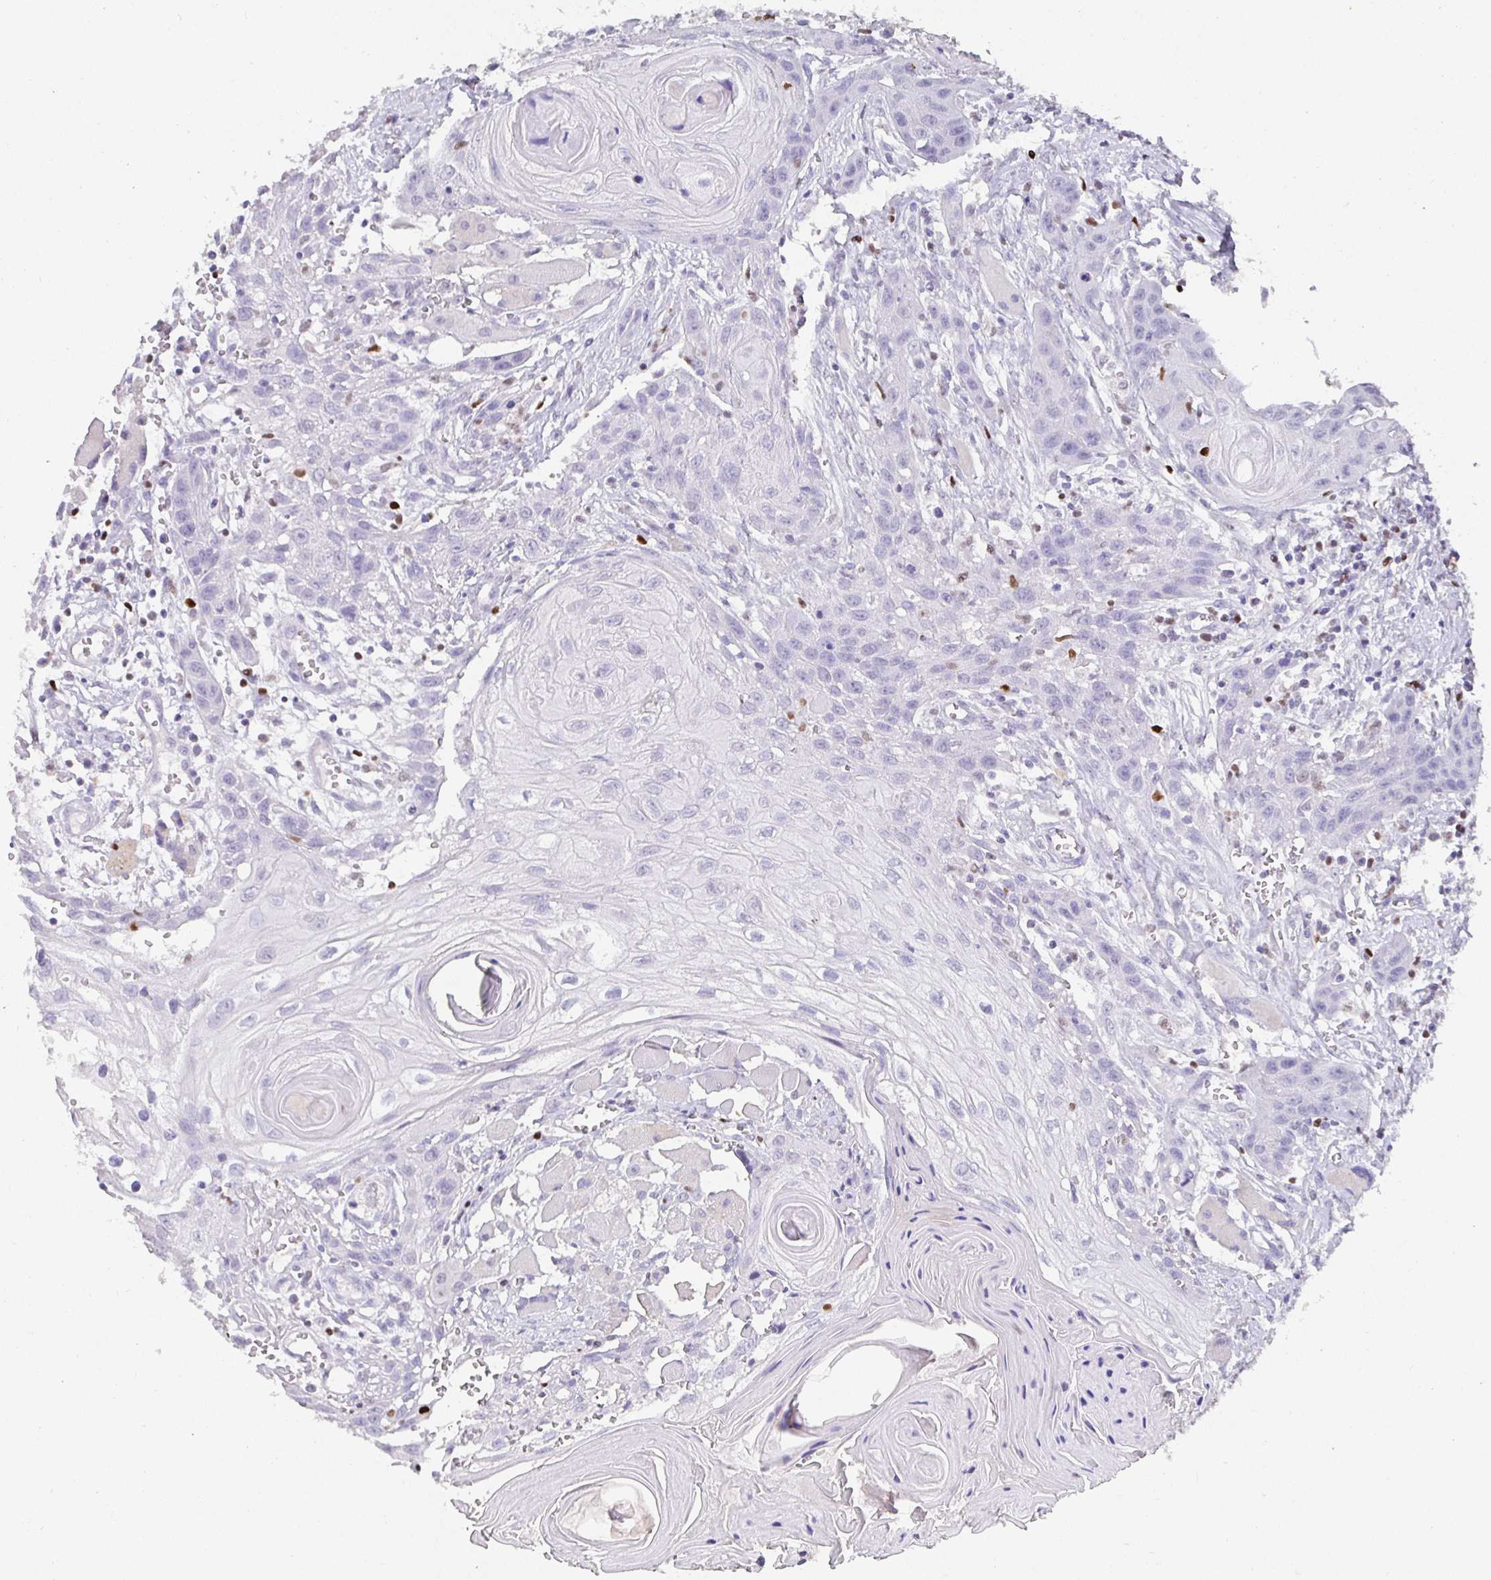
{"staining": {"intensity": "negative", "quantity": "none", "location": "none"}, "tissue": "head and neck cancer", "cell_type": "Tumor cells", "image_type": "cancer", "snomed": [{"axis": "morphology", "description": "Squamous cell carcinoma, NOS"}, {"axis": "topography", "description": "Oral tissue"}, {"axis": "topography", "description": "Head-Neck"}], "caption": "The micrograph exhibits no significant positivity in tumor cells of head and neck cancer.", "gene": "SATB1", "patient": {"sex": "male", "age": 58}}